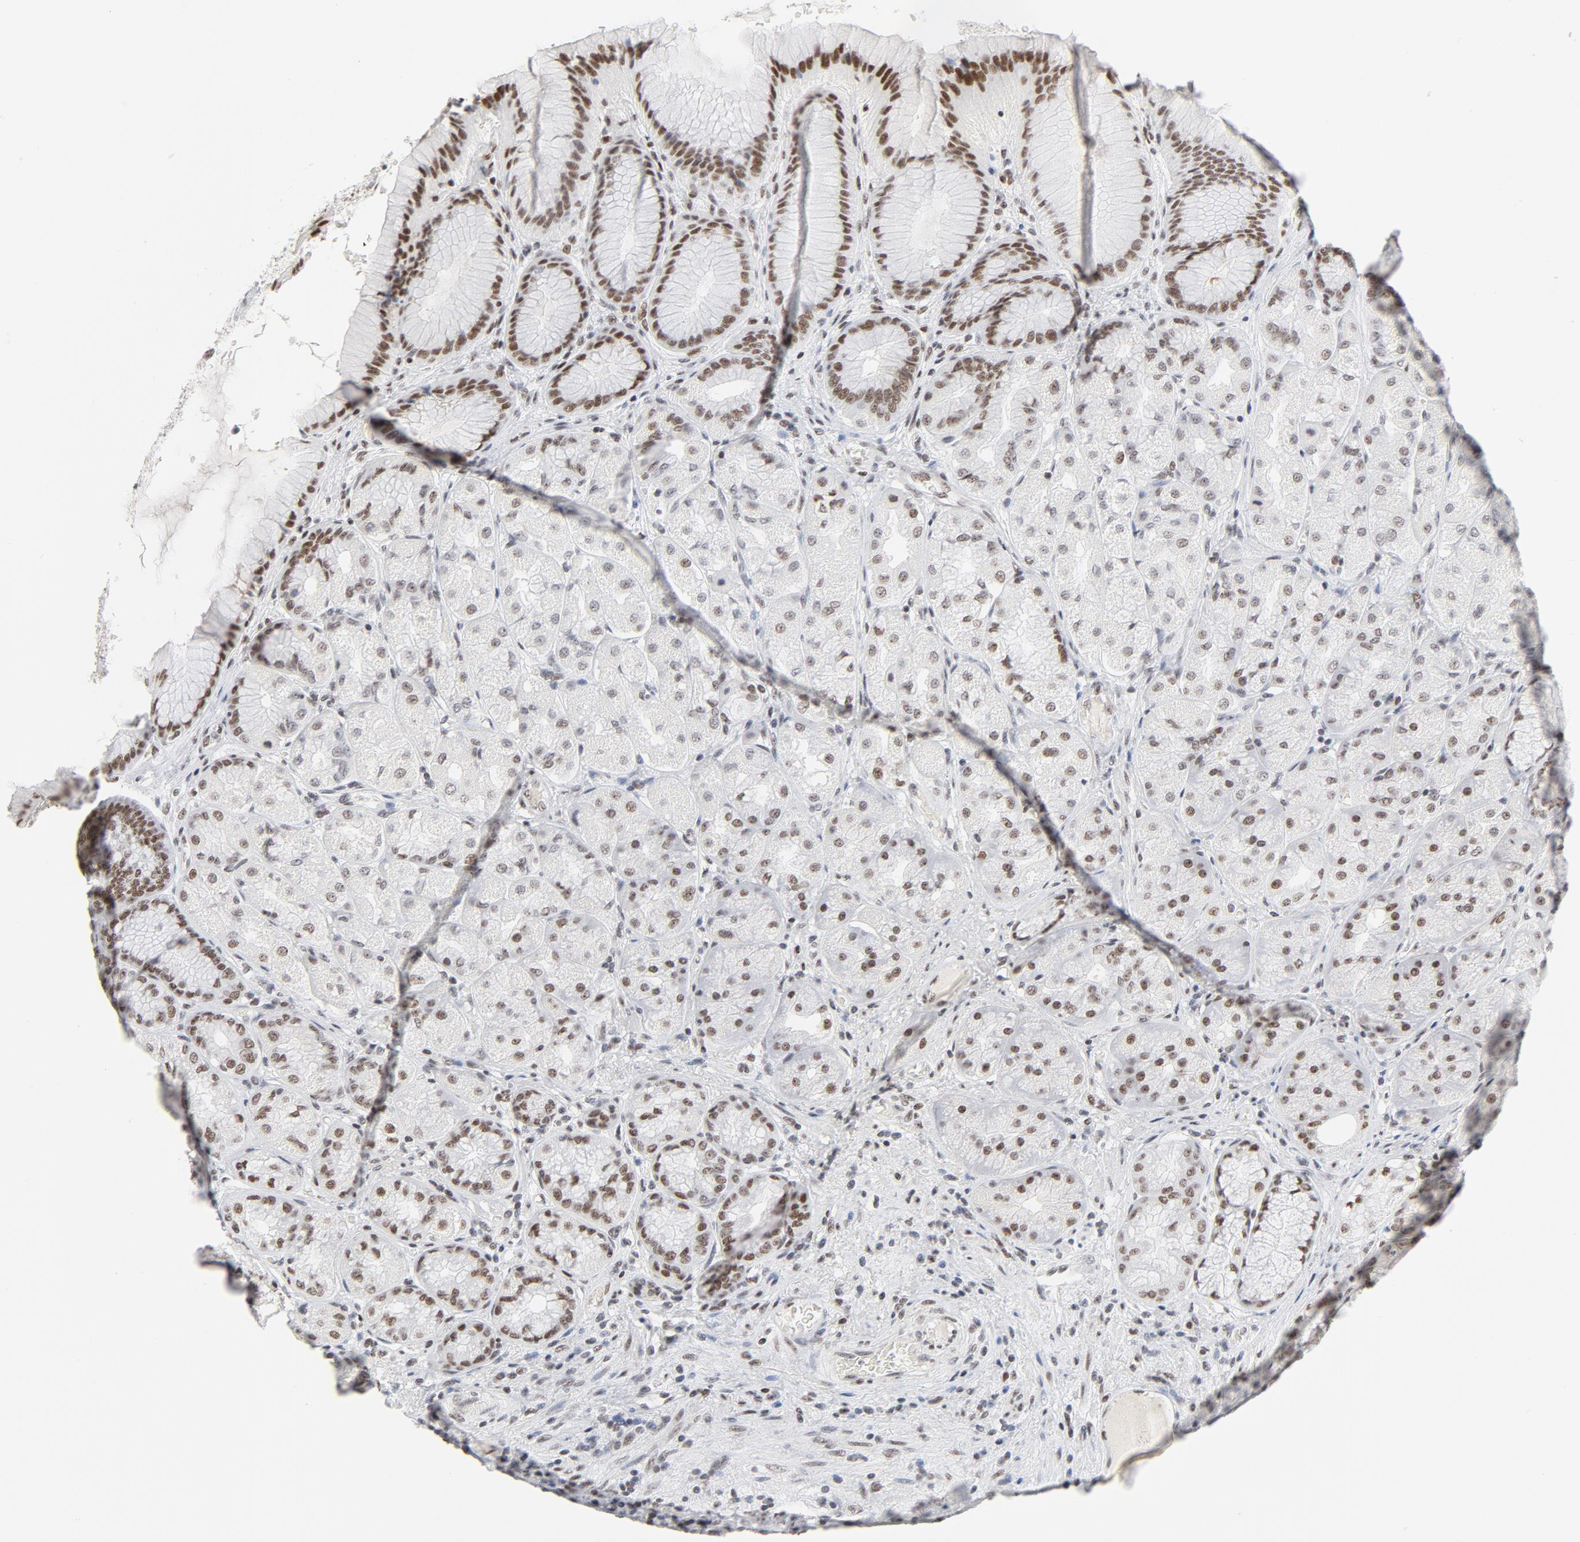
{"staining": {"intensity": "moderate", "quantity": ">75%", "location": "nuclear"}, "tissue": "stomach", "cell_type": "Glandular cells", "image_type": "normal", "snomed": [{"axis": "morphology", "description": "Normal tissue, NOS"}, {"axis": "morphology", "description": "Adenocarcinoma, NOS"}, {"axis": "topography", "description": "Stomach"}, {"axis": "topography", "description": "Stomach, lower"}], "caption": "Brown immunohistochemical staining in unremarkable human stomach shows moderate nuclear expression in approximately >75% of glandular cells. (Brightfield microscopy of DAB IHC at high magnification).", "gene": "GTF2H1", "patient": {"sex": "female", "age": 65}}